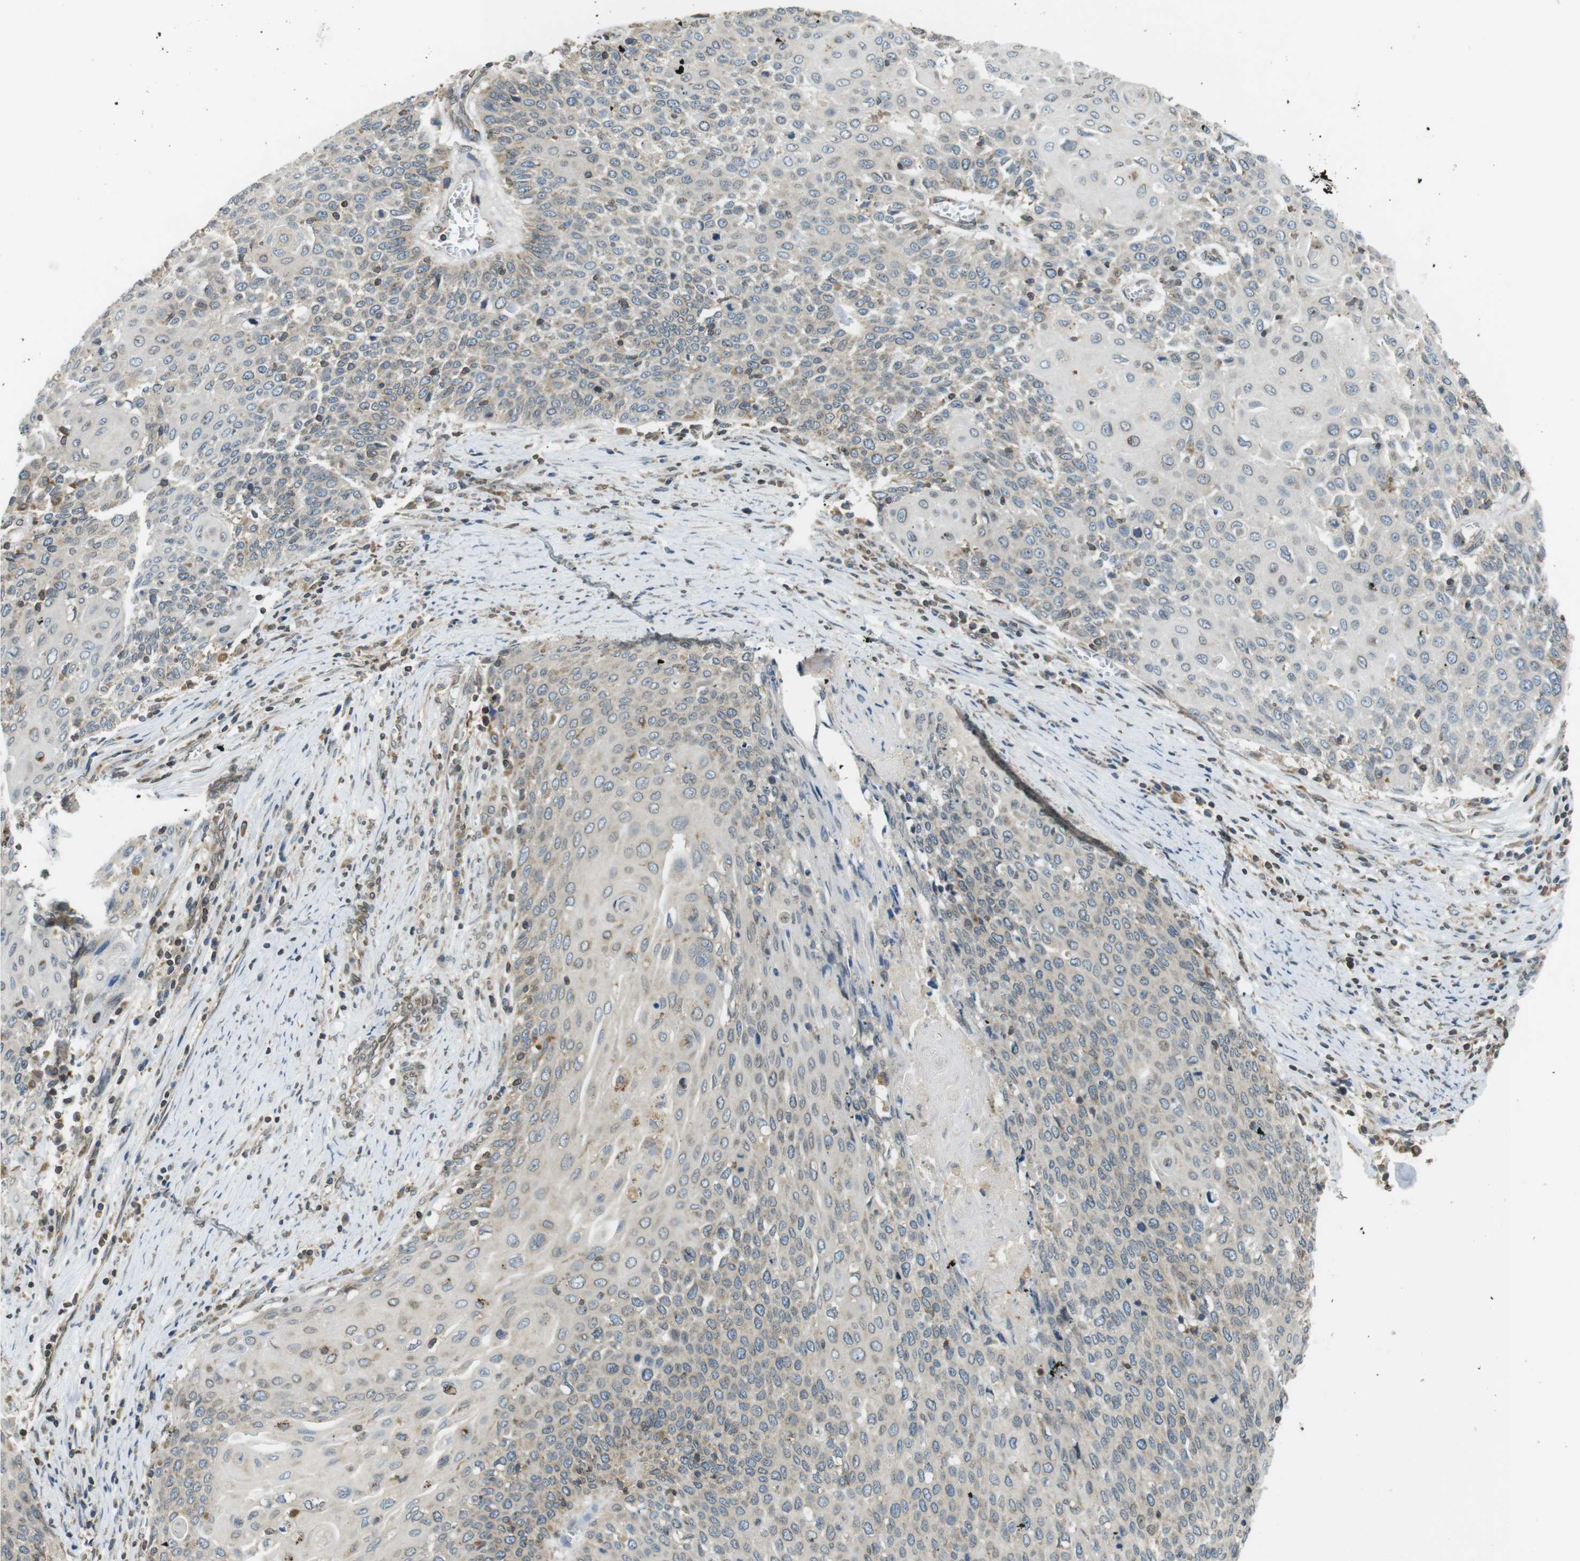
{"staining": {"intensity": "negative", "quantity": "none", "location": "none"}, "tissue": "cervical cancer", "cell_type": "Tumor cells", "image_type": "cancer", "snomed": [{"axis": "morphology", "description": "Squamous cell carcinoma, NOS"}, {"axis": "topography", "description": "Cervix"}], "caption": "DAB (3,3'-diaminobenzidine) immunohistochemical staining of human cervical cancer shows no significant expression in tumor cells.", "gene": "TMX4", "patient": {"sex": "female", "age": 39}}